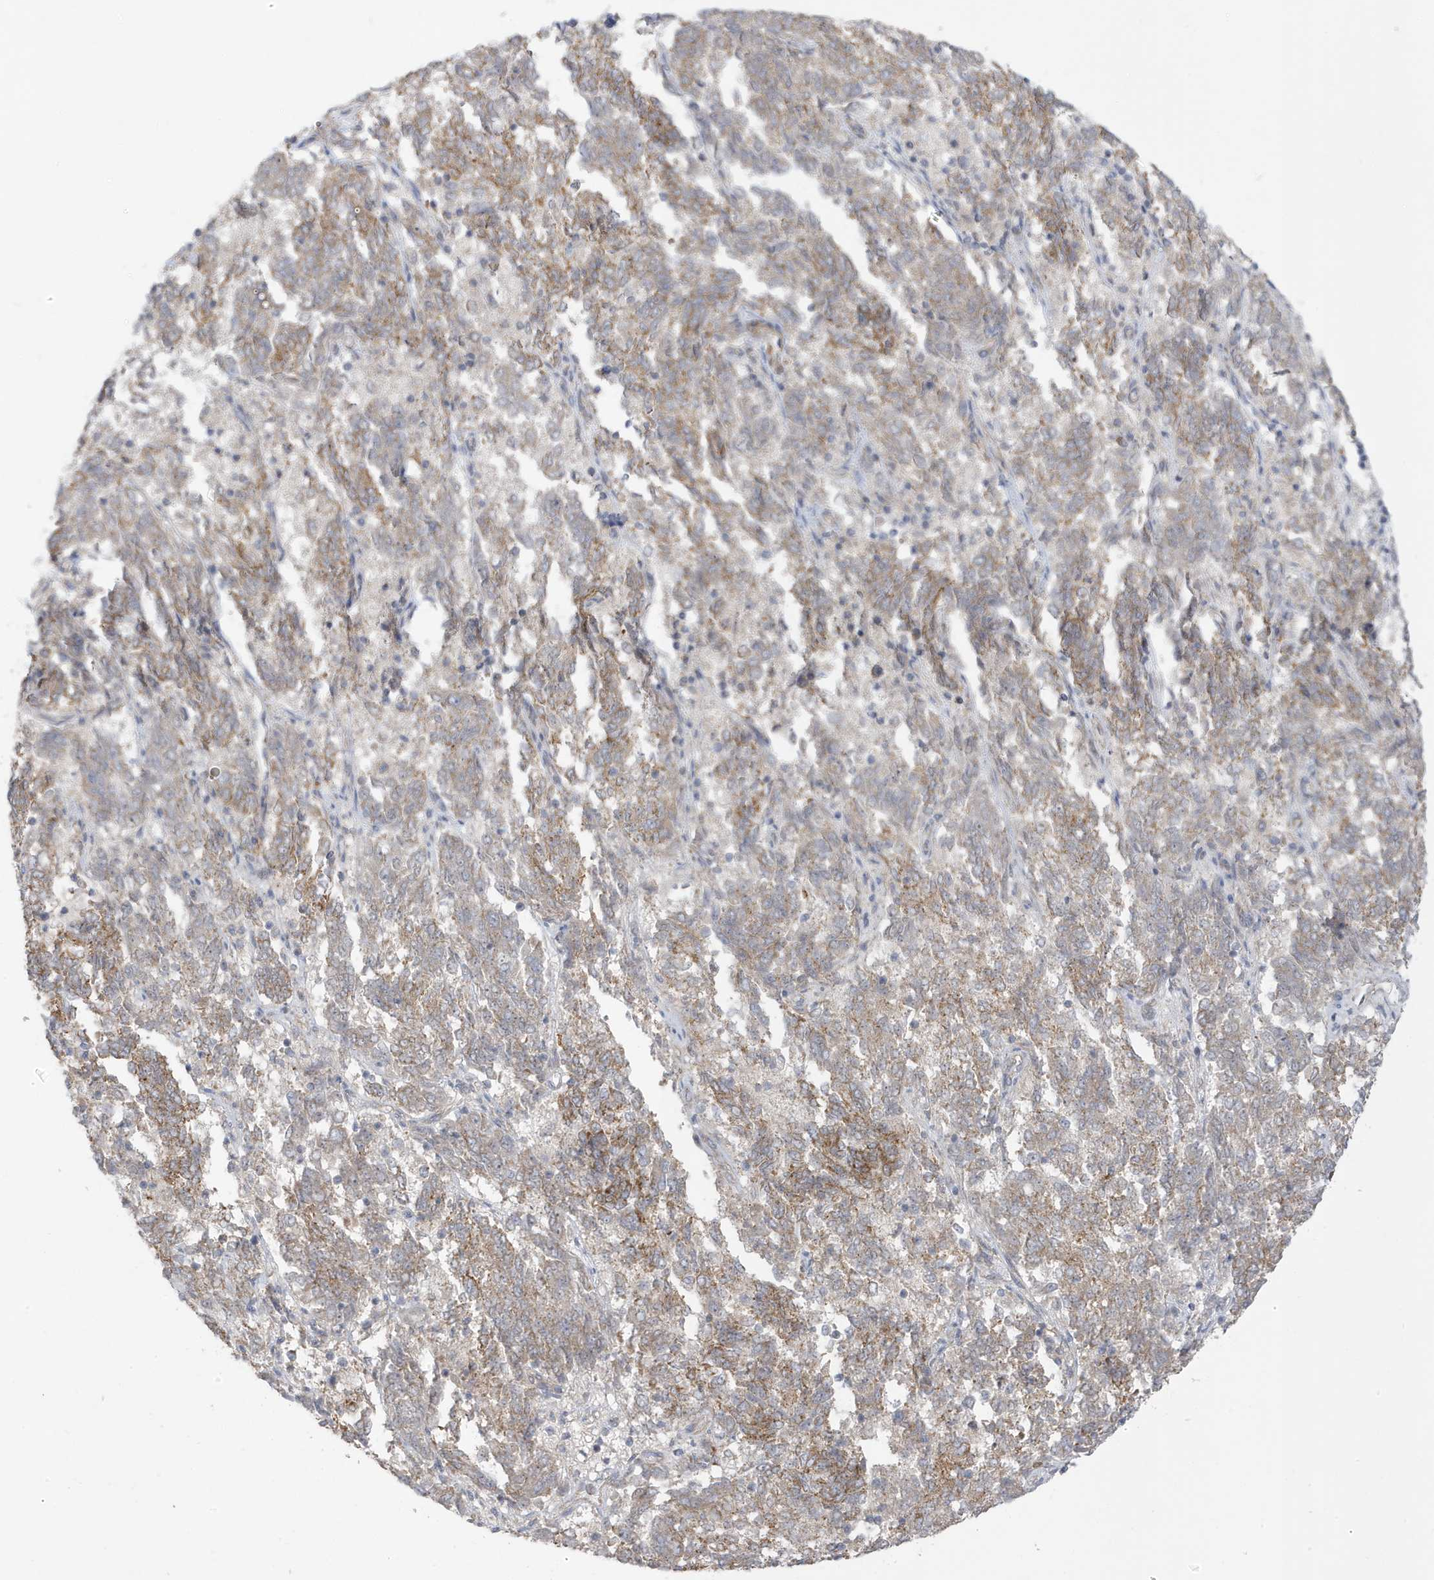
{"staining": {"intensity": "moderate", "quantity": ">75%", "location": "cytoplasmic/membranous"}, "tissue": "endometrial cancer", "cell_type": "Tumor cells", "image_type": "cancer", "snomed": [{"axis": "morphology", "description": "Adenocarcinoma, NOS"}, {"axis": "topography", "description": "Endometrium"}], "caption": "A brown stain highlights moderate cytoplasmic/membranous expression of a protein in endometrial cancer tumor cells.", "gene": "ATP13A5", "patient": {"sex": "female", "age": 80}}